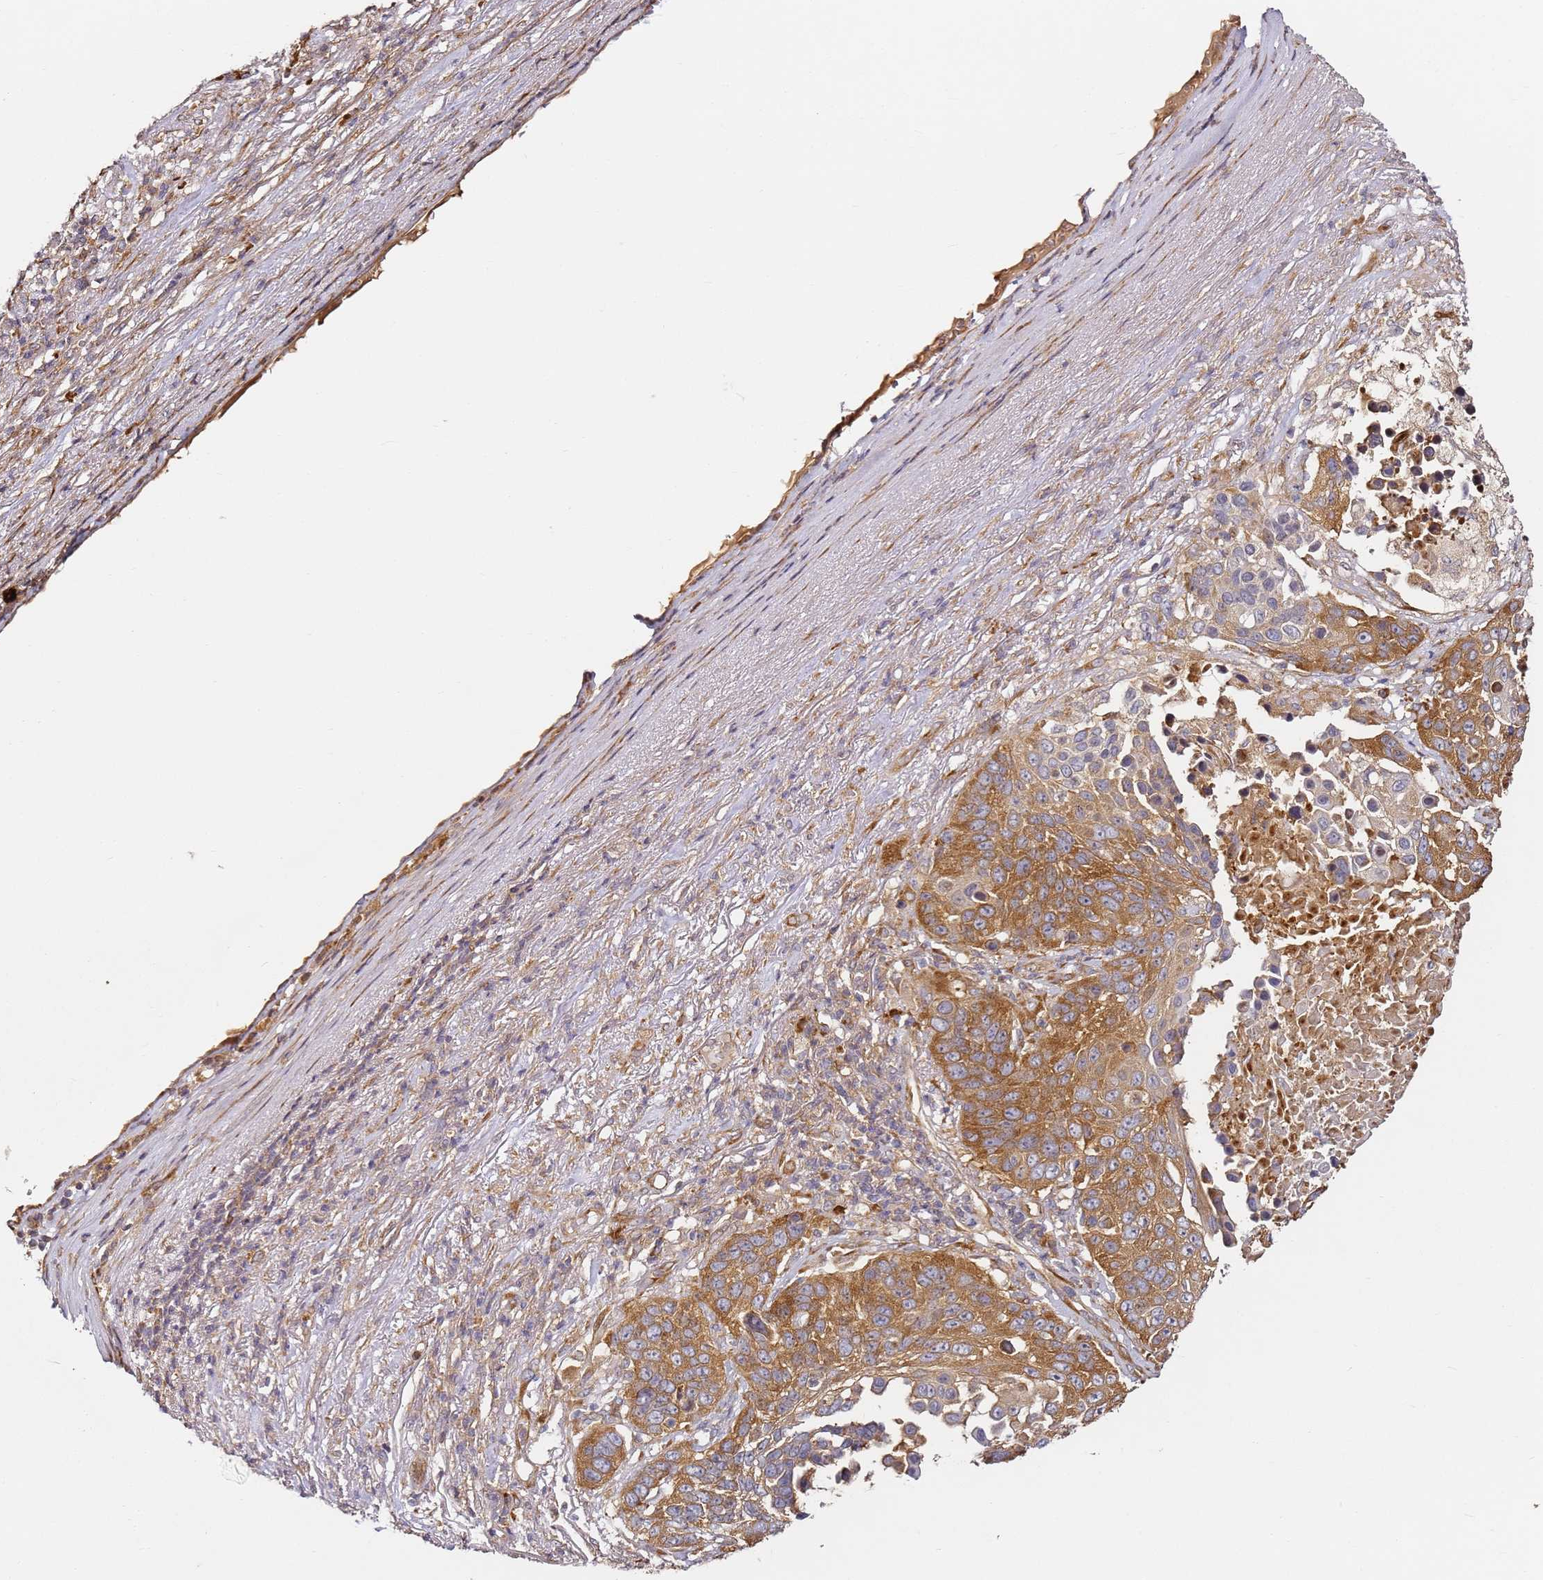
{"staining": {"intensity": "moderate", "quantity": ">75%", "location": "cytoplasmic/membranous"}, "tissue": "lung cancer", "cell_type": "Tumor cells", "image_type": "cancer", "snomed": [{"axis": "morphology", "description": "Normal tissue, NOS"}, {"axis": "morphology", "description": "Squamous cell carcinoma, NOS"}, {"axis": "topography", "description": "Lymph node"}, {"axis": "topography", "description": "Lung"}], "caption": "Immunohistochemistry (DAB (3,3'-diaminobenzidine)) staining of human lung cancer reveals moderate cytoplasmic/membranous protein staining in approximately >75% of tumor cells. (brown staining indicates protein expression, while blue staining denotes nuclei).", "gene": "RPS3A", "patient": {"sex": "male", "age": 66}}